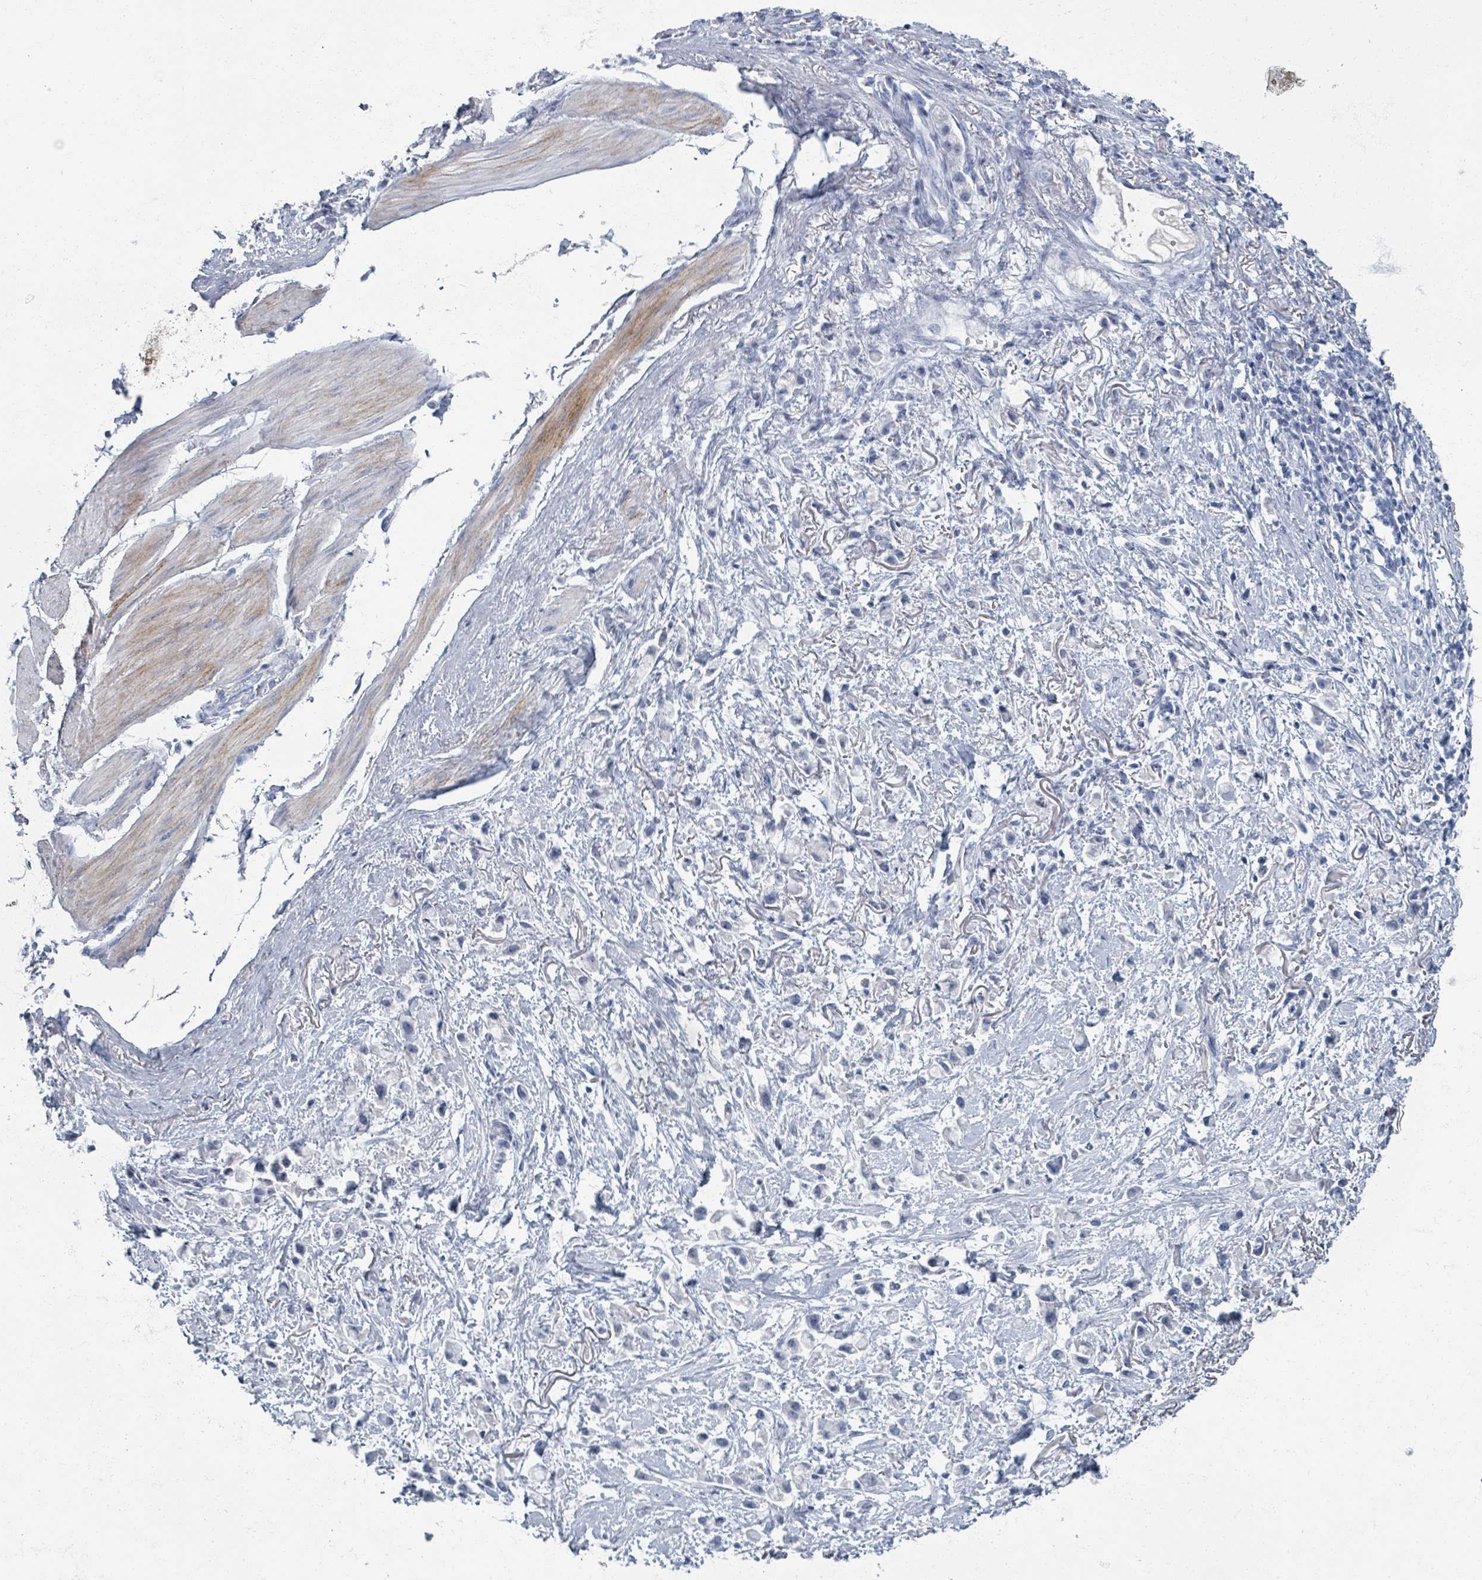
{"staining": {"intensity": "negative", "quantity": "none", "location": "none"}, "tissue": "stomach cancer", "cell_type": "Tumor cells", "image_type": "cancer", "snomed": [{"axis": "morphology", "description": "Adenocarcinoma, NOS"}, {"axis": "topography", "description": "Stomach"}], "caption": "High magnification brightfield microscopy of stomach adenocarcinoma stained with DAB (brown) and counterstained with hematoxylin (blue): tumor cells show no significant expression.", "gene": "TAS2R1", "patient": {"sex": "female", "age": 81}}